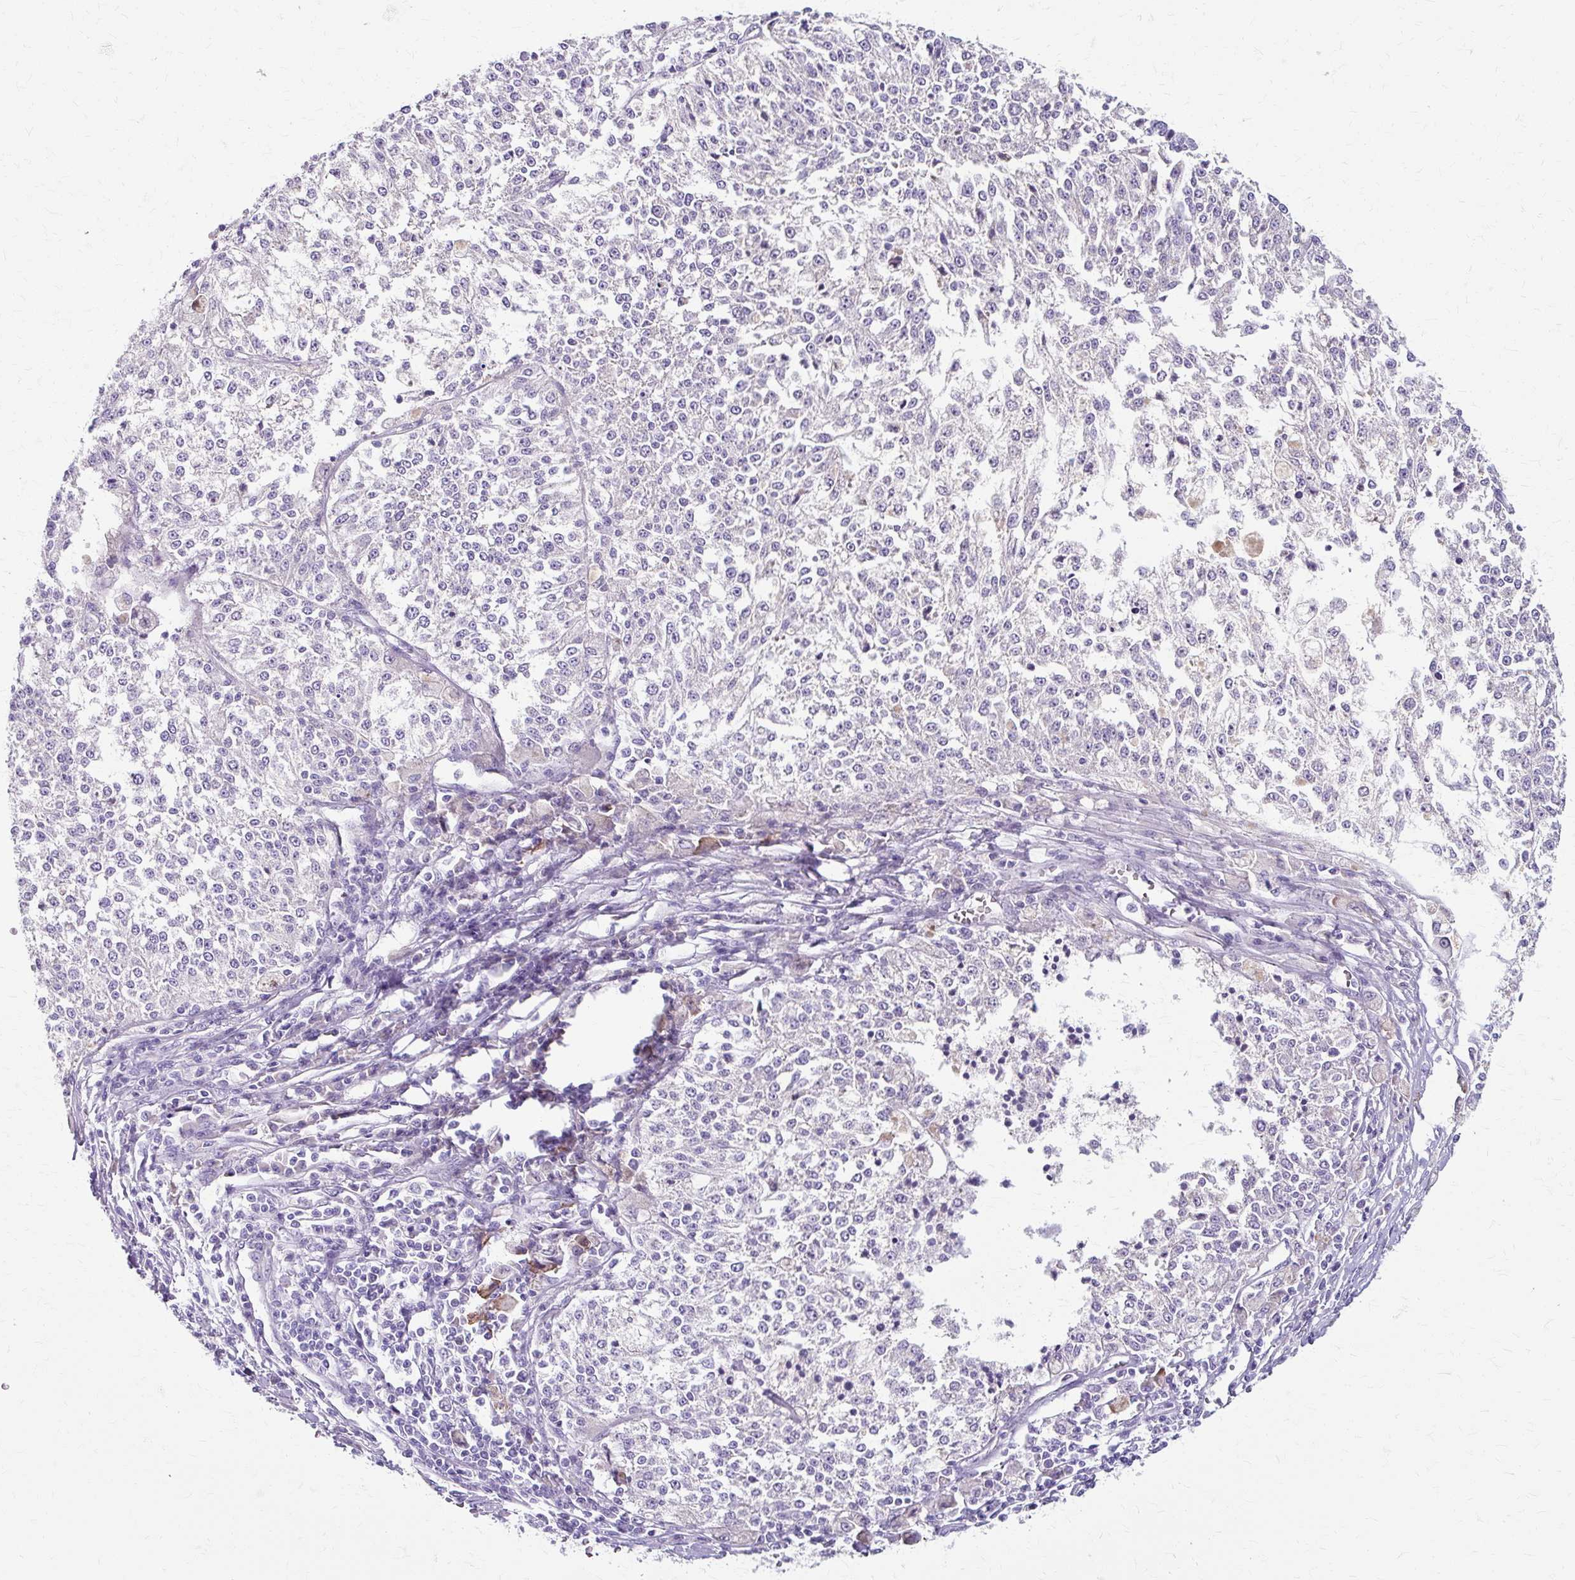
{"staining": {"intensity": "negative", "quantity": "none", "location": "none"}, "tissue": "melanoma", "cell_type": "Tumor cells", "image_type": "cancer", "snomed": [{"axis": "morphology", "description": "Malignant melanoma, NOS"}, {"axis": "topography", "description": "Skin"}], "caption": "This is a histopathology image of immunohistochemistry staining of malignant melanoma, which shows no expression in tumor cells.", "gene": "ZNF555", "patient": {"sex": "female", "age": 64}}